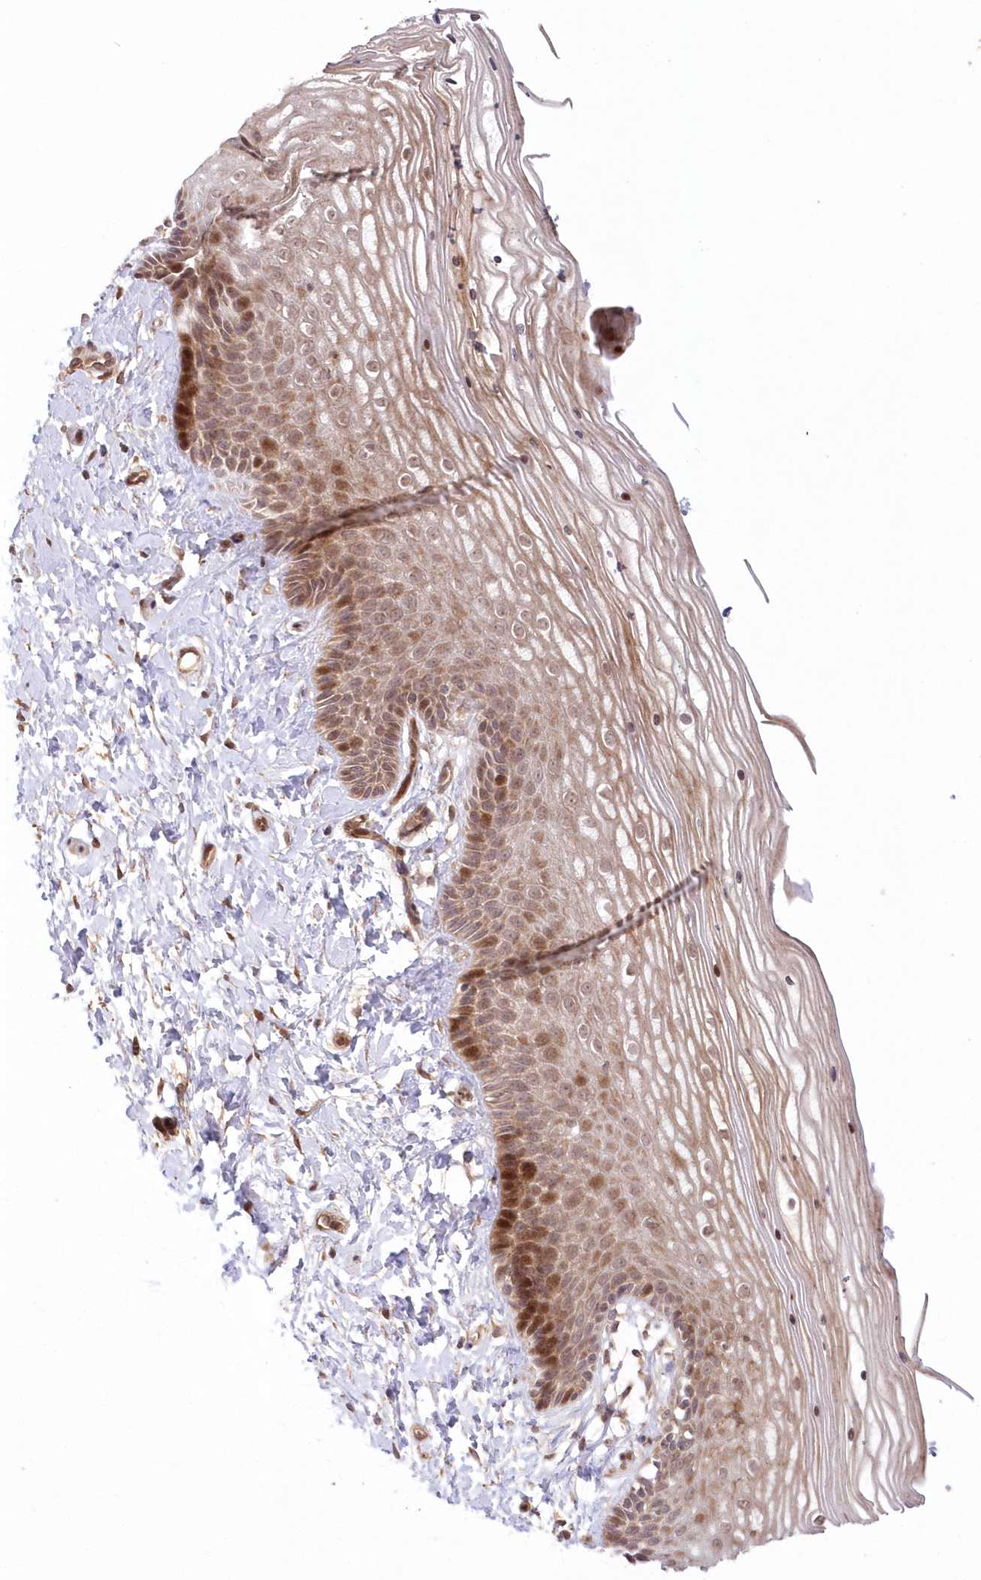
{"staining": {"intensity": "moderate", "quantity": ">75%", "location": "cytoplasmic/membranous,nuclear"}, "tissue": "vagina", "cell_type": "Squamous epithelial cells", "image_type": "normal", "snomed": [{"axis": "morphology", "description": "Normal tissue, NOS"}, {"axis": "topography", "description": "Vagina"}, {"axis": "topography", "description": "Cervix"}], "caption": "This is a histology image of immunohistochemistry (IHC) staining of benign vagina, which shows moderate staining in the cytoplasmic/membranous,nuclear of squamous epithelial cells.", "gene": "UBTD2", "patient": {"sex": "female", "age": 40}}